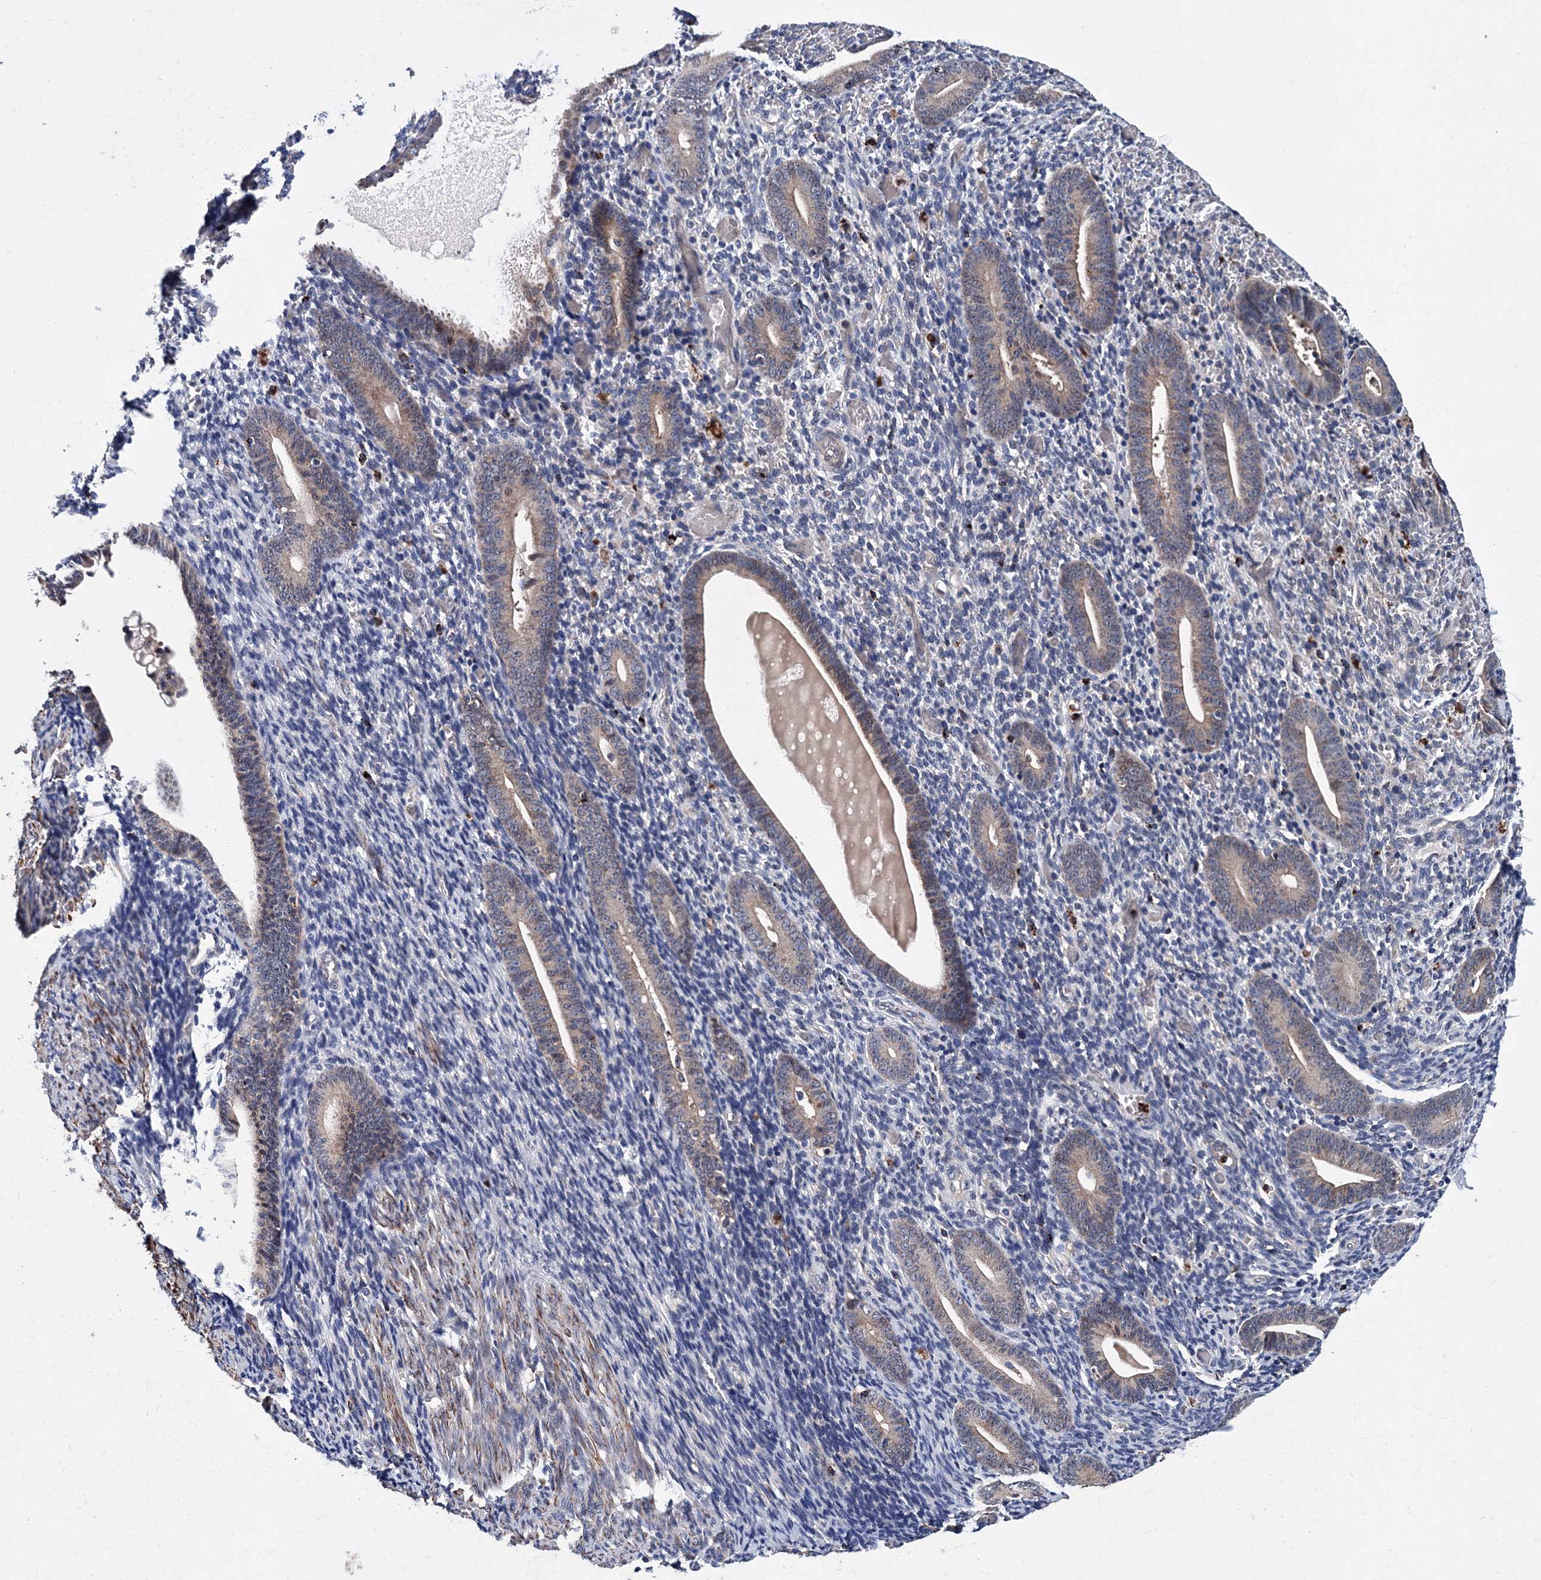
{"staining": {"intensity": "negative", "quantity": "none", "location": "none"}, "tissue": "endometrium", "cell_type": "Cells in endometrial stroma", "image_type": "normal", "snomed": [{"axis": "morphology", "description": "Normal tissue, NOS"}, {"axis": "topography", "description": "Endometrium"}], "caption": "IHC micrograph of normal human endometrium stained for a protein (brown), which exhibits no staining in cells in endometrial stroma.", "gene": "PHYKPL", "patient": {"sex": "female", "age": 51}}